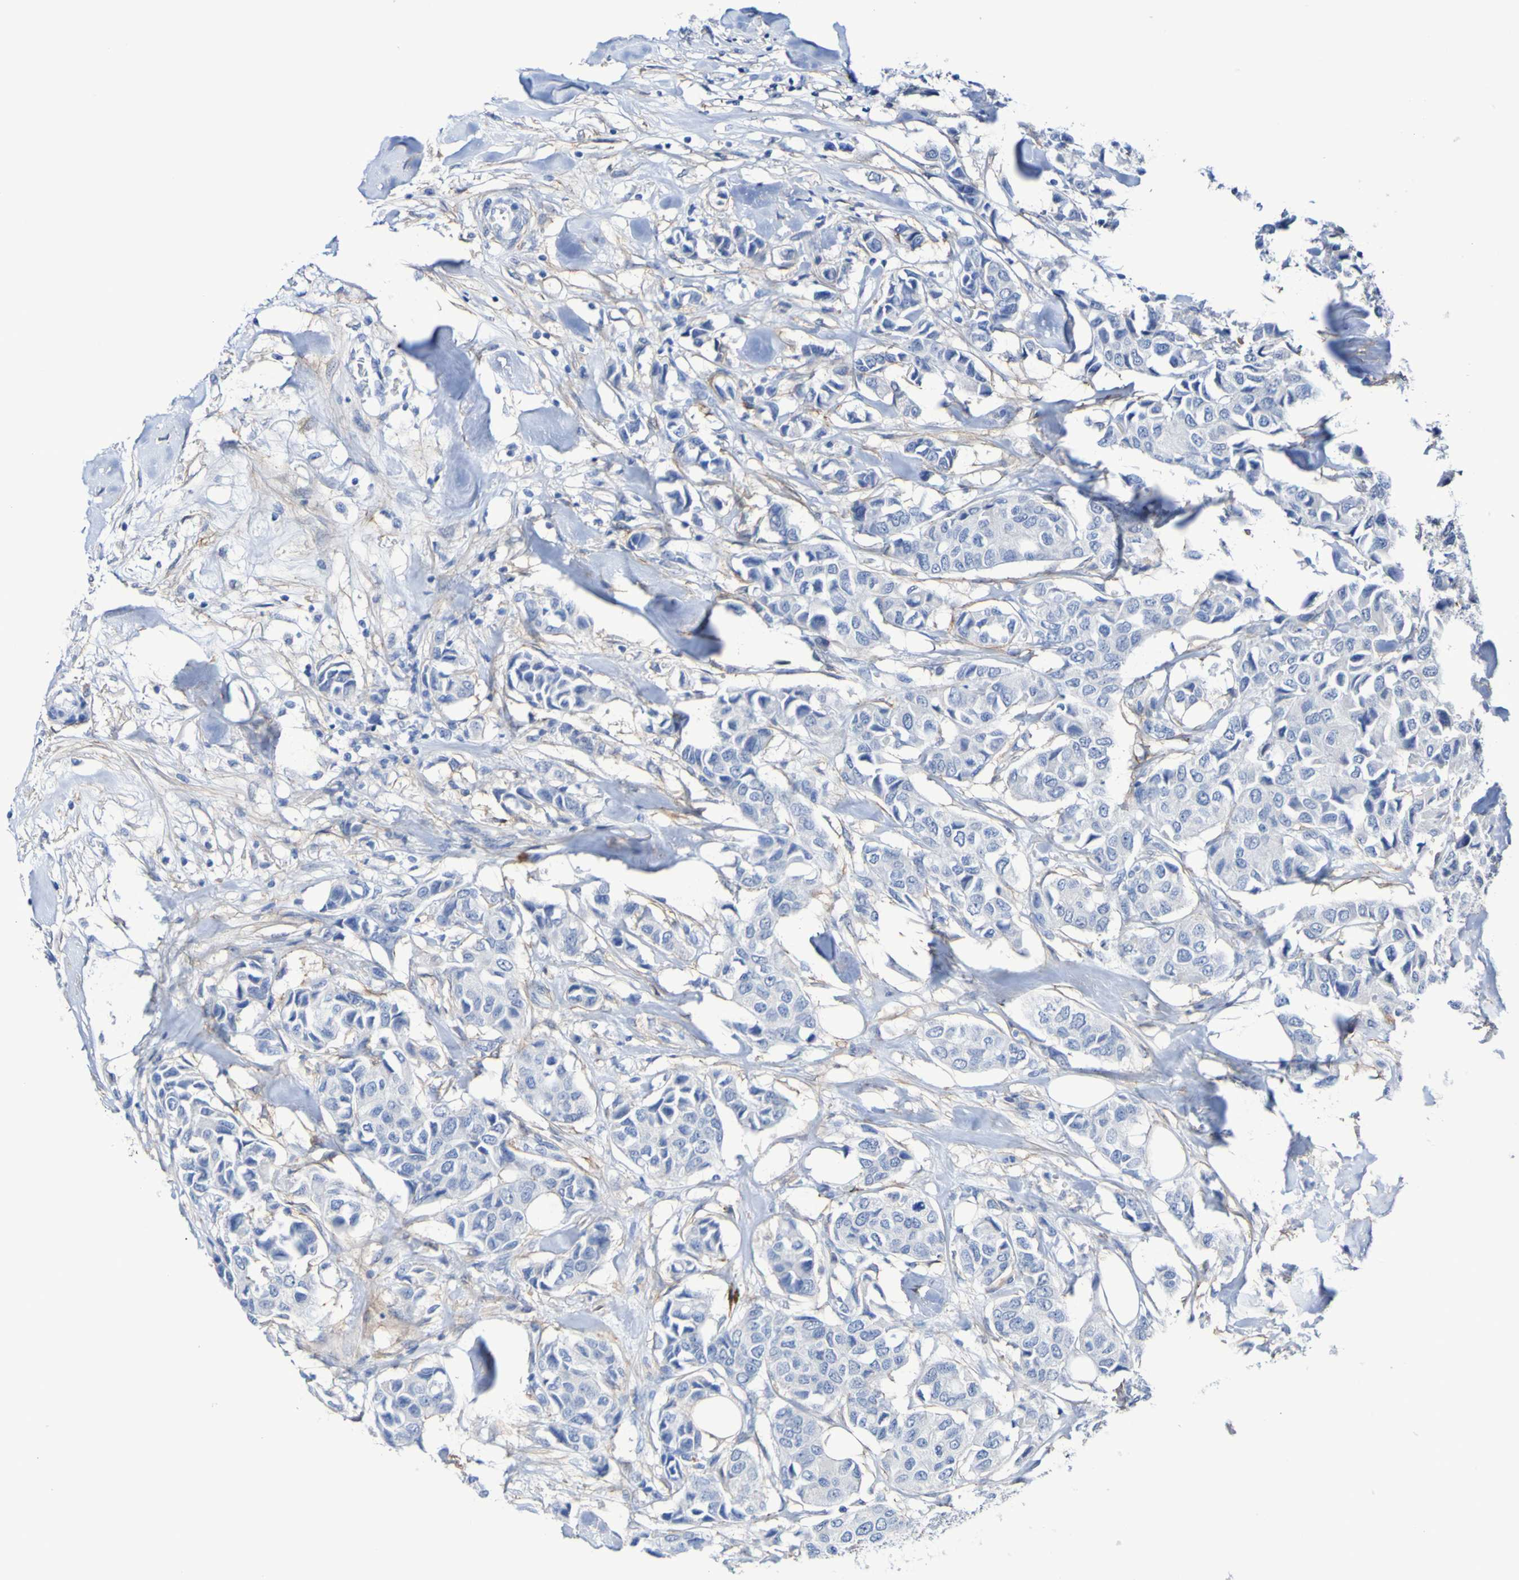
{"staining": {"intensity": "negative", "quantity": "none", "location": "none"}, "tissue": "breast cancer", "cell_type": "Tumor cells", "image_type": "cancer", "snomed": [{"axis": "morphology", "description": "Duct carcinoma"}, {"axis": "topography", "description": "Breast"}], "caption": "Immunohistochemistry (IHC) photomicrograph of human breast cancer stained for a protein (brown), which exhibits no staining in tumor cells.", "gene": "SGCB", "patient": {"sex": "female", "age": 80}}